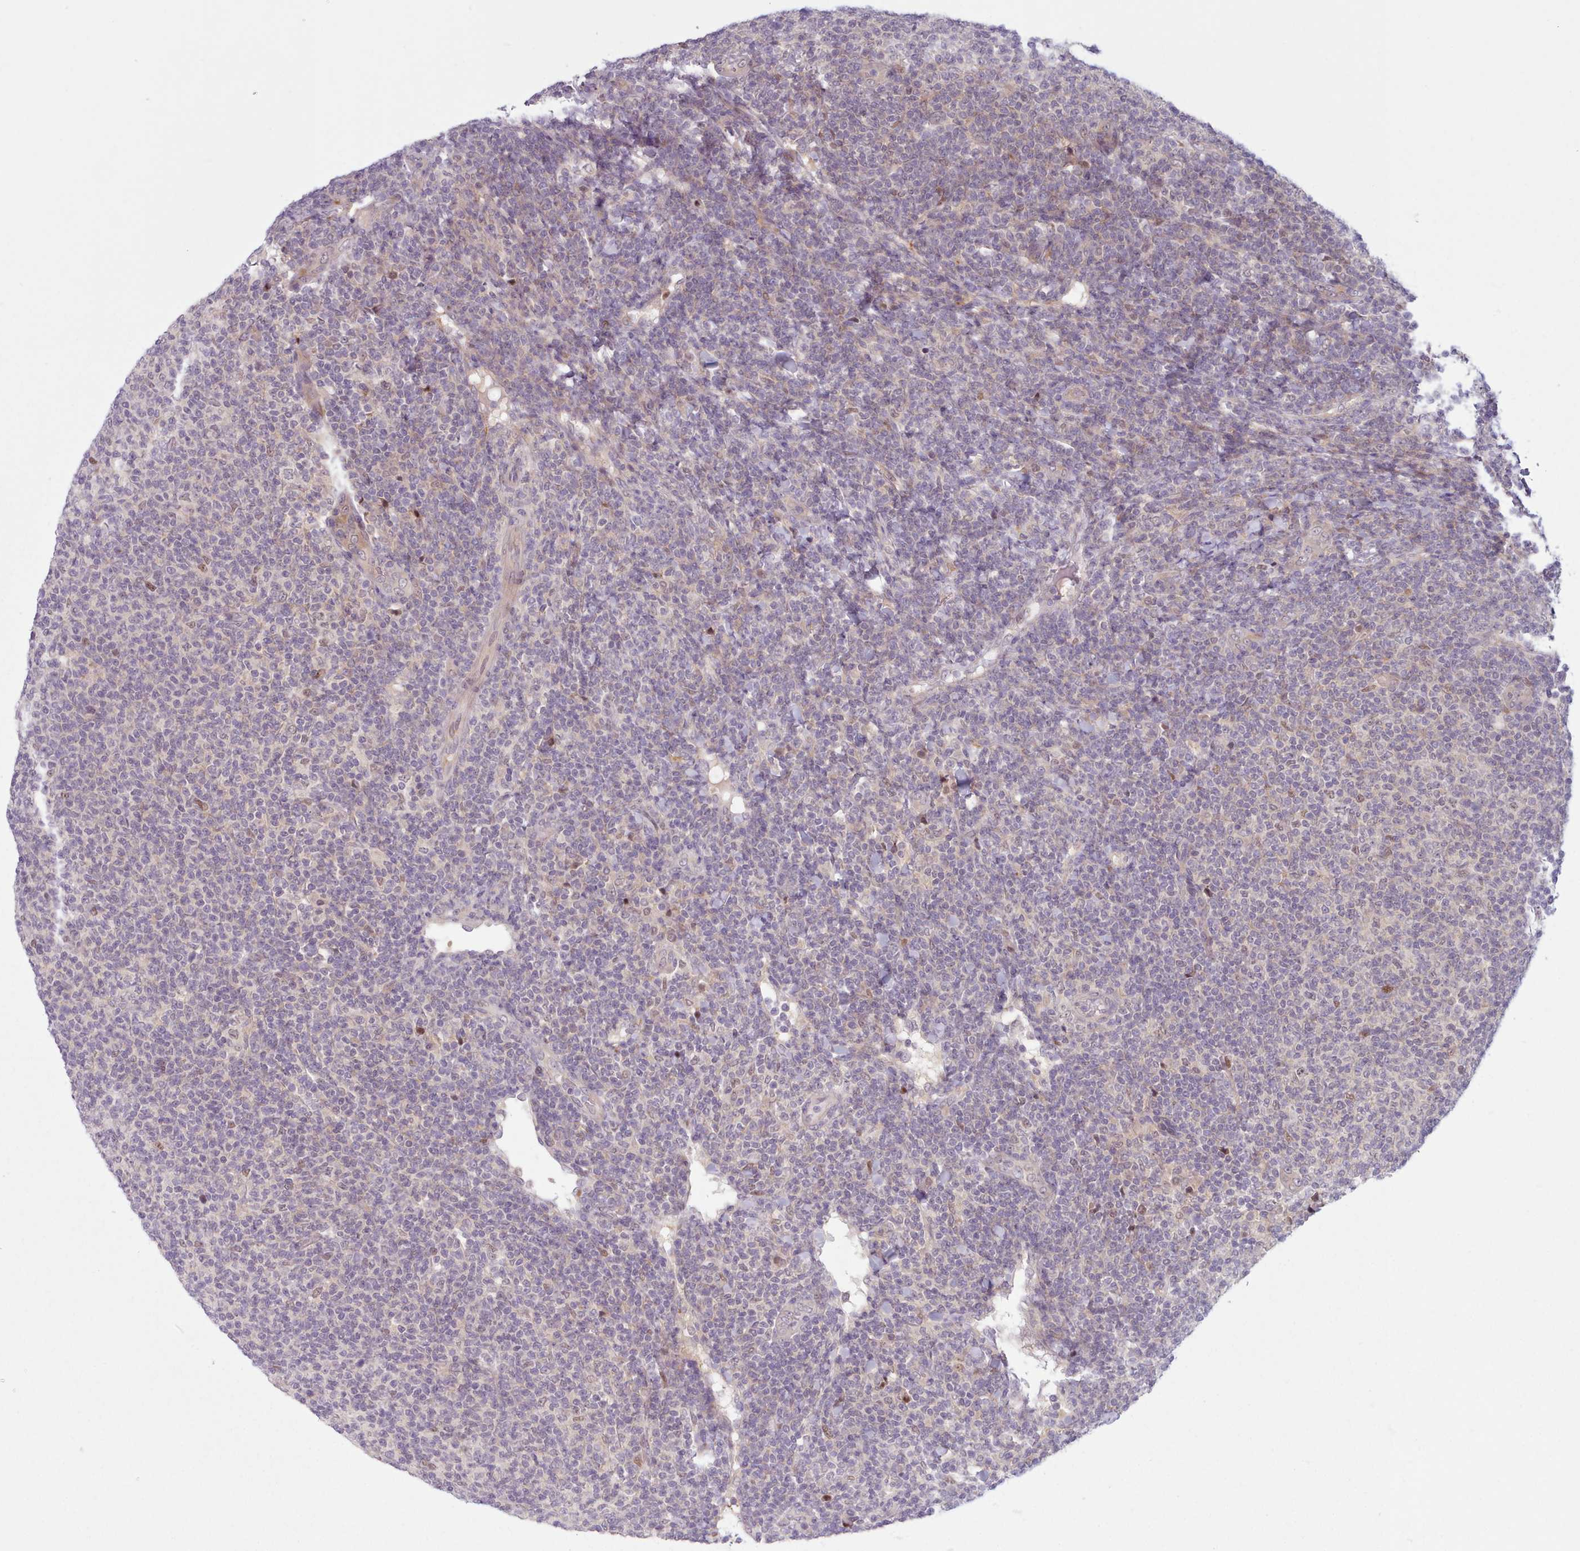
{"staining": {"intensity": "negative", "quantity": "none", "location": "none"}, "tissue": "lymphoma", "cell_type": "Tumor cells", "image_type": "cancer", "snomed": [{"axis": "morphology", "description": "Malignant lymphoma, non-Hodgkin's type, Low grade"}, {"axis": "topography", "description": "Lymph node"}], "caption": "Immunohistochemistry histopathology image of human malignant lymphoma, non-Hodgkin's type (low-grade) stained for a protein (brown), which displays no staining in tumor cells.", "gene": "KBTBD7", "patient": {"sex": "male", "age": 66}}